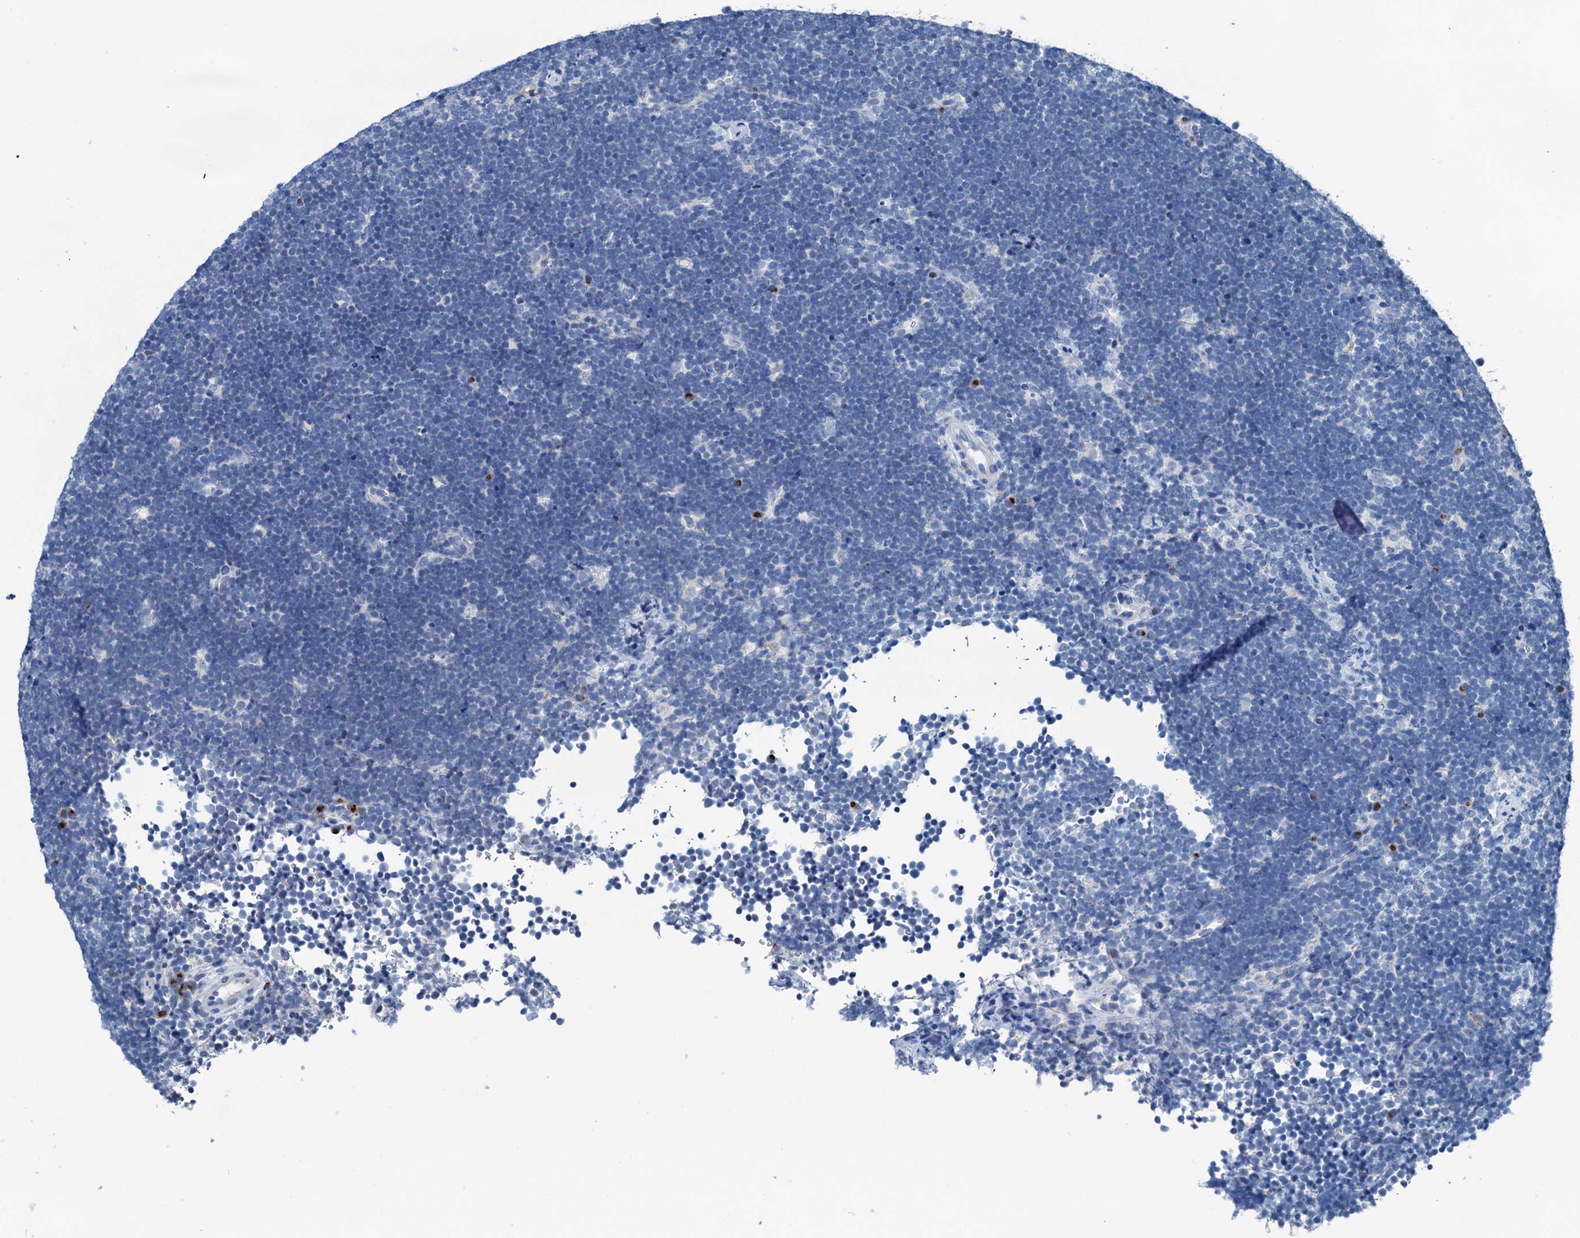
{"staining": {"intensity": "negative", "quantity": "none", "location": "none"}, "tissue": "lymphoma", "cell_type": "Tumor cells", "image_type": "cancer", "snomed": [{"axis": "morphology", "description": "Malignant lymphoma, non-Hodgkin's type, High grade"}, {"axis": "topography", "description": "Lymph node"}], "caption": "Lymphoma was stained to show a protein in brown. There is no significant staining in tumor cells.", "gene": "SHLD1", "patient": {"sex": "male", "age": 13}}